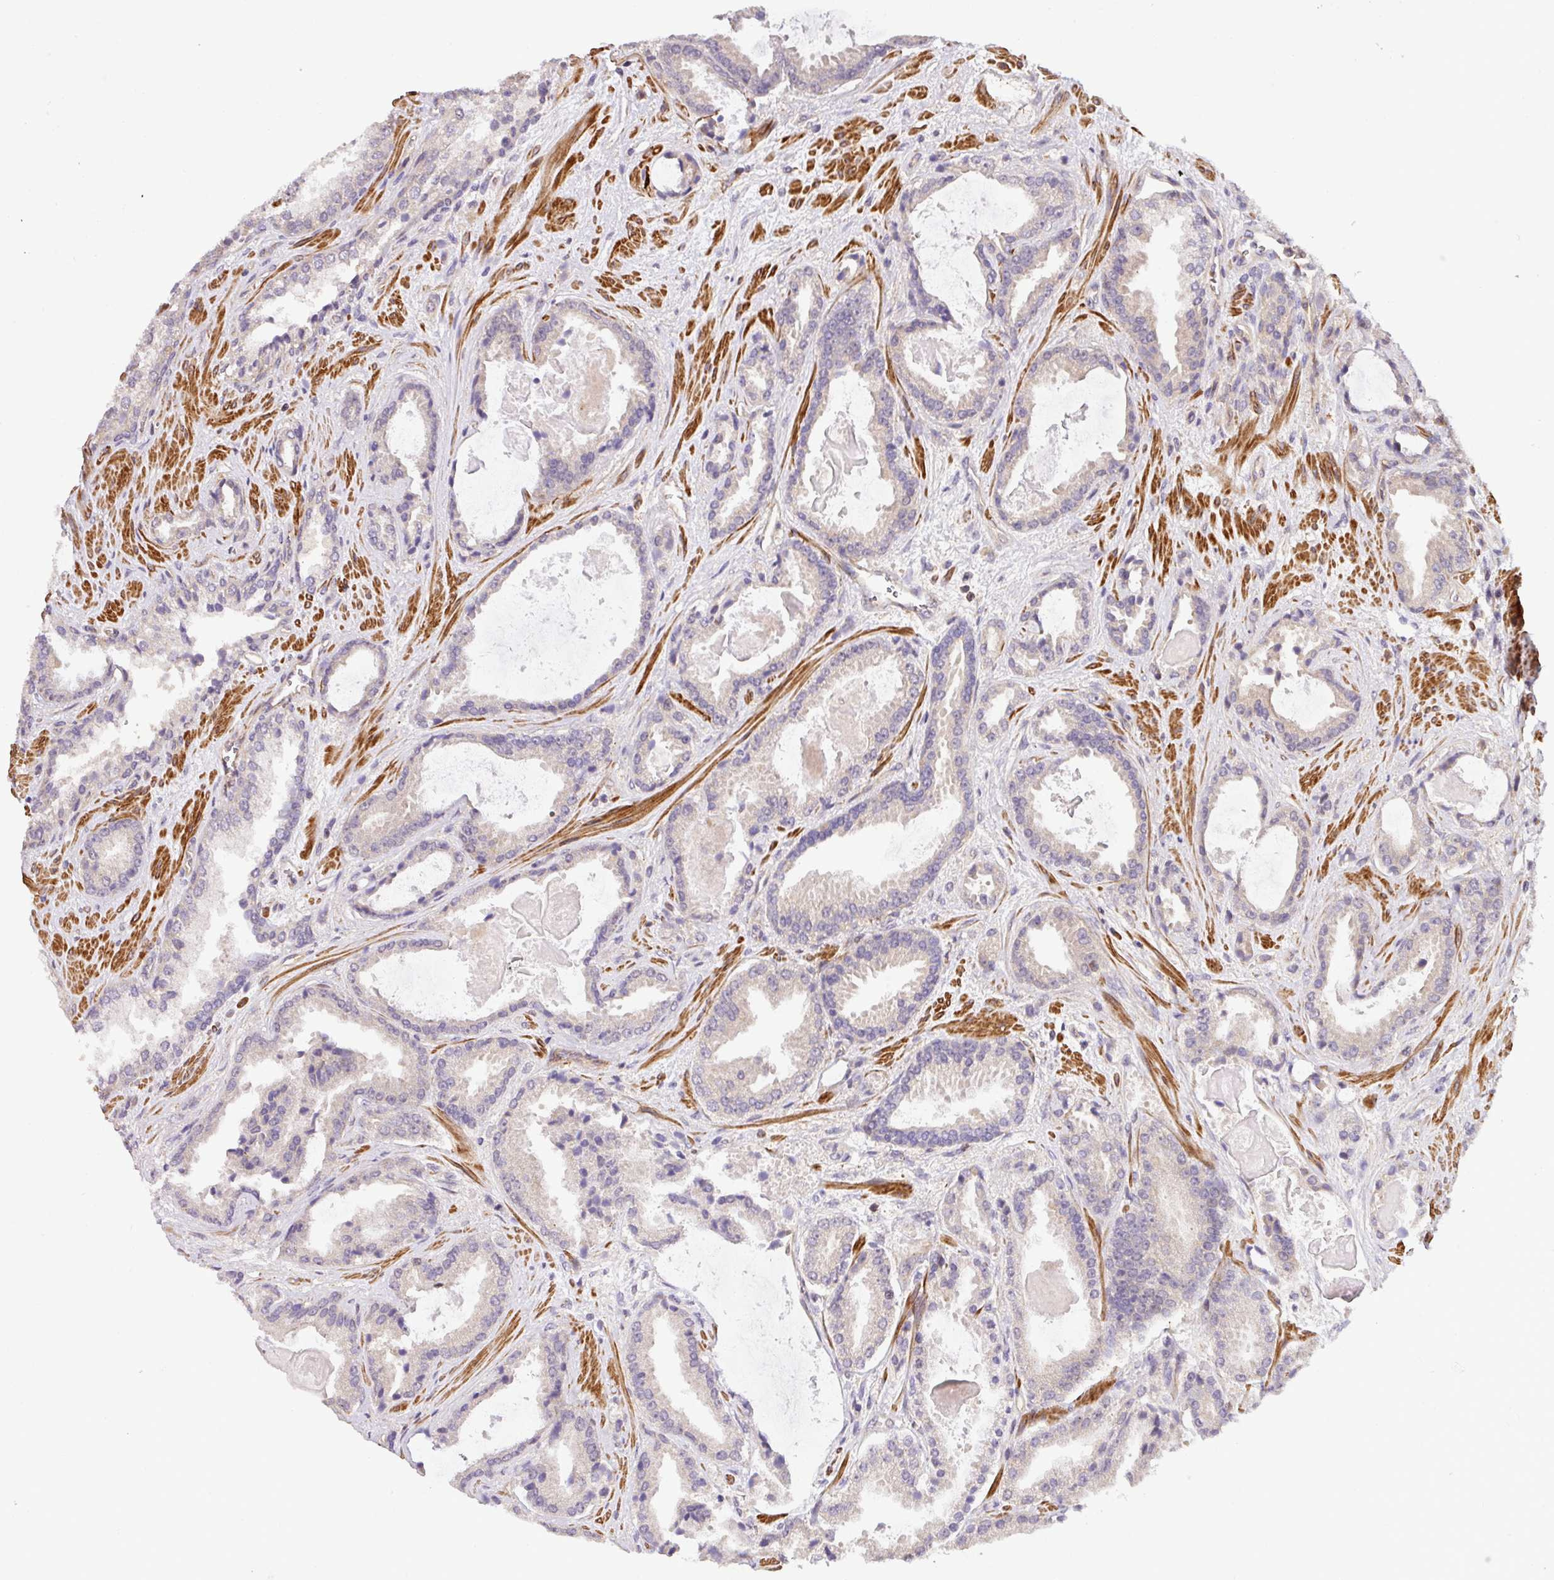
{"staining": {"intensity": "negative", "quantity": "none", "location": "none"}, "tissue": "prostate cancer", "cell_type": "Tumor cells", "image_type": "cancer", "snomed": [{"axis": "morphology", "description": "Adenocarcinoma, Low grade"}, {"axis": "topography", "description": "Prostate"}], "caption": "Tumor cells show no significant staining in adenocarcinoma (low-grade) (prostate).", "gene": "CASS4", "patient": {"sex": "male", "age": 62}}